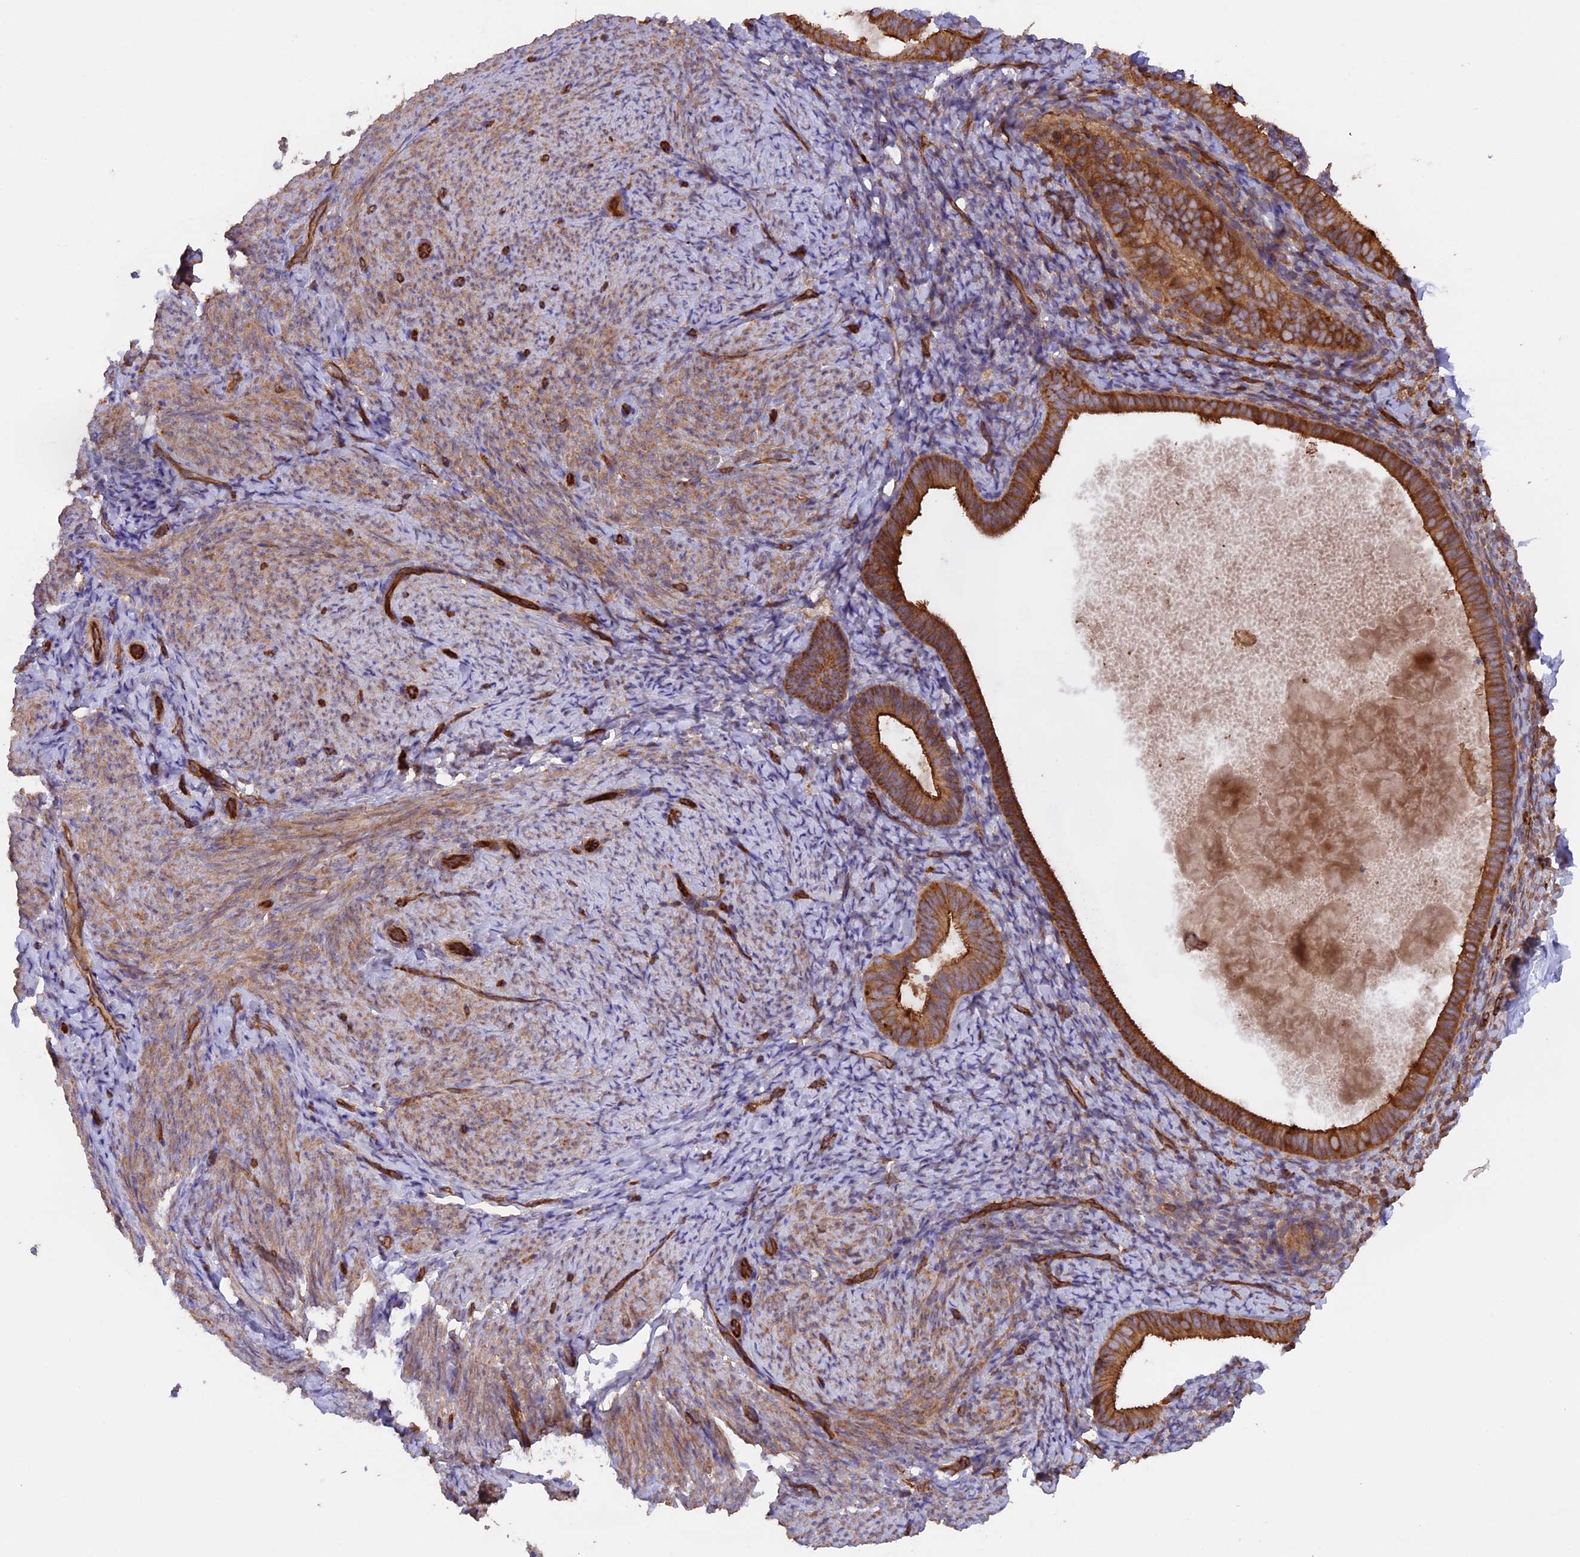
{"staining": {"intensity": "negative", "quantity": "none", "location": "none"}, "tissue": "endometrium", "cell_type": "Cells in endometrial stroma", "image_type": "normal", "snomed": [{"axis": "morphology", "description": "Normal tissue, NOS"}, {"axis": "topography", "description": "Endometrium"}], "caption": "An image of endometrium stained for a protein exhibits no brown staining in cells in endometrial stroma. (Stains: DAB immunohistochemistry (IHC) with hematoxylin counter stain, Microscopy: brightfield microscopy at high magnification).", "gene": "GAS8", "patient": {"sex": "female", "age": 65}}